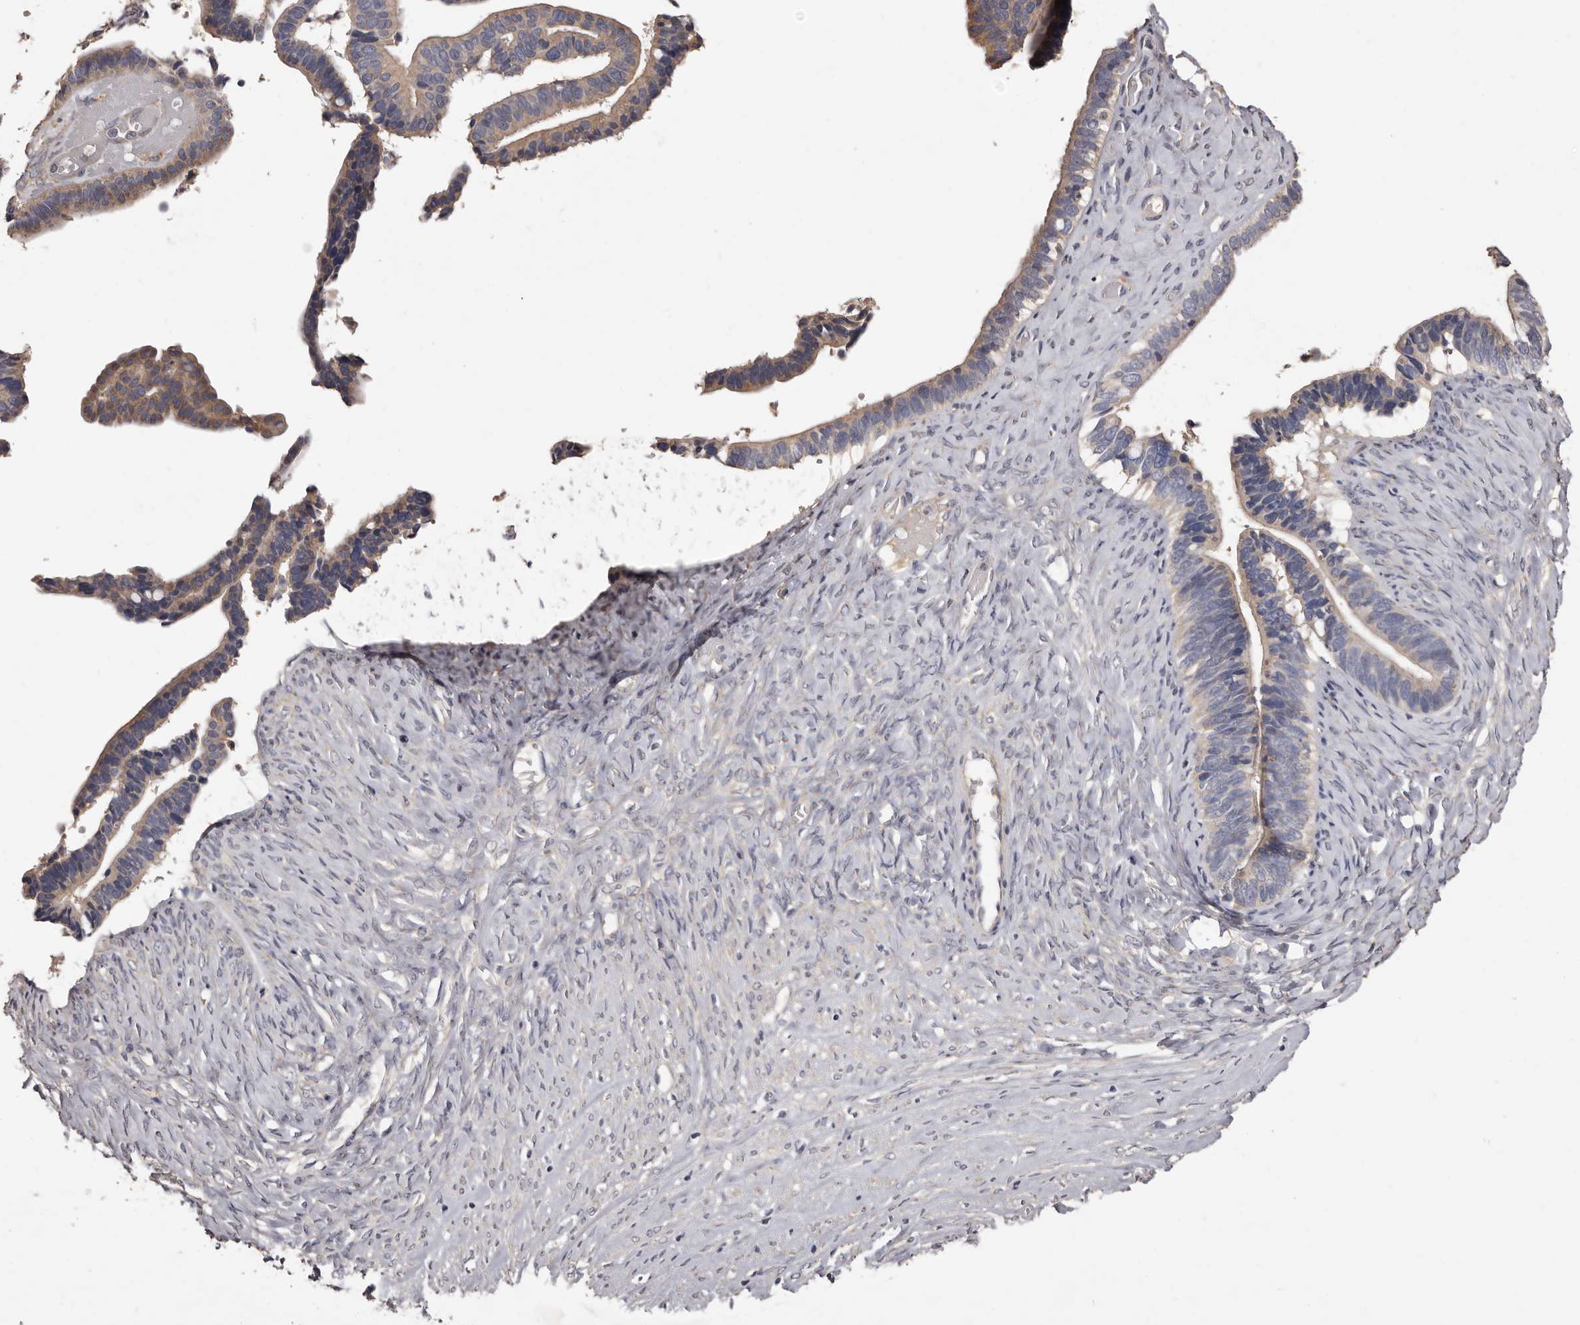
{"staining": {"intensity": "weak", "quantity": "25%-75%", "location": "cytoplasmic/membranous"}, "tissue": "ovarian cancer", "cell_type": "Tumor cells", "image_type": "cancer", "snomed": [{"axis": "morphology", "description": "Cystadenocarcinoma, serous, NOS"}, {"axis": "topography", "description": "Ovary"}], "caption": "A histopathology image showing weak cytoplasmic/membranous staining in approximately 25%-75% of tumor cells in serous cystadenocarcinoma (ovarian), as visualized by brown immunohistochemical staining.", "gene": "ETNK1", "patient": {"sex": "female", "age": 56}}